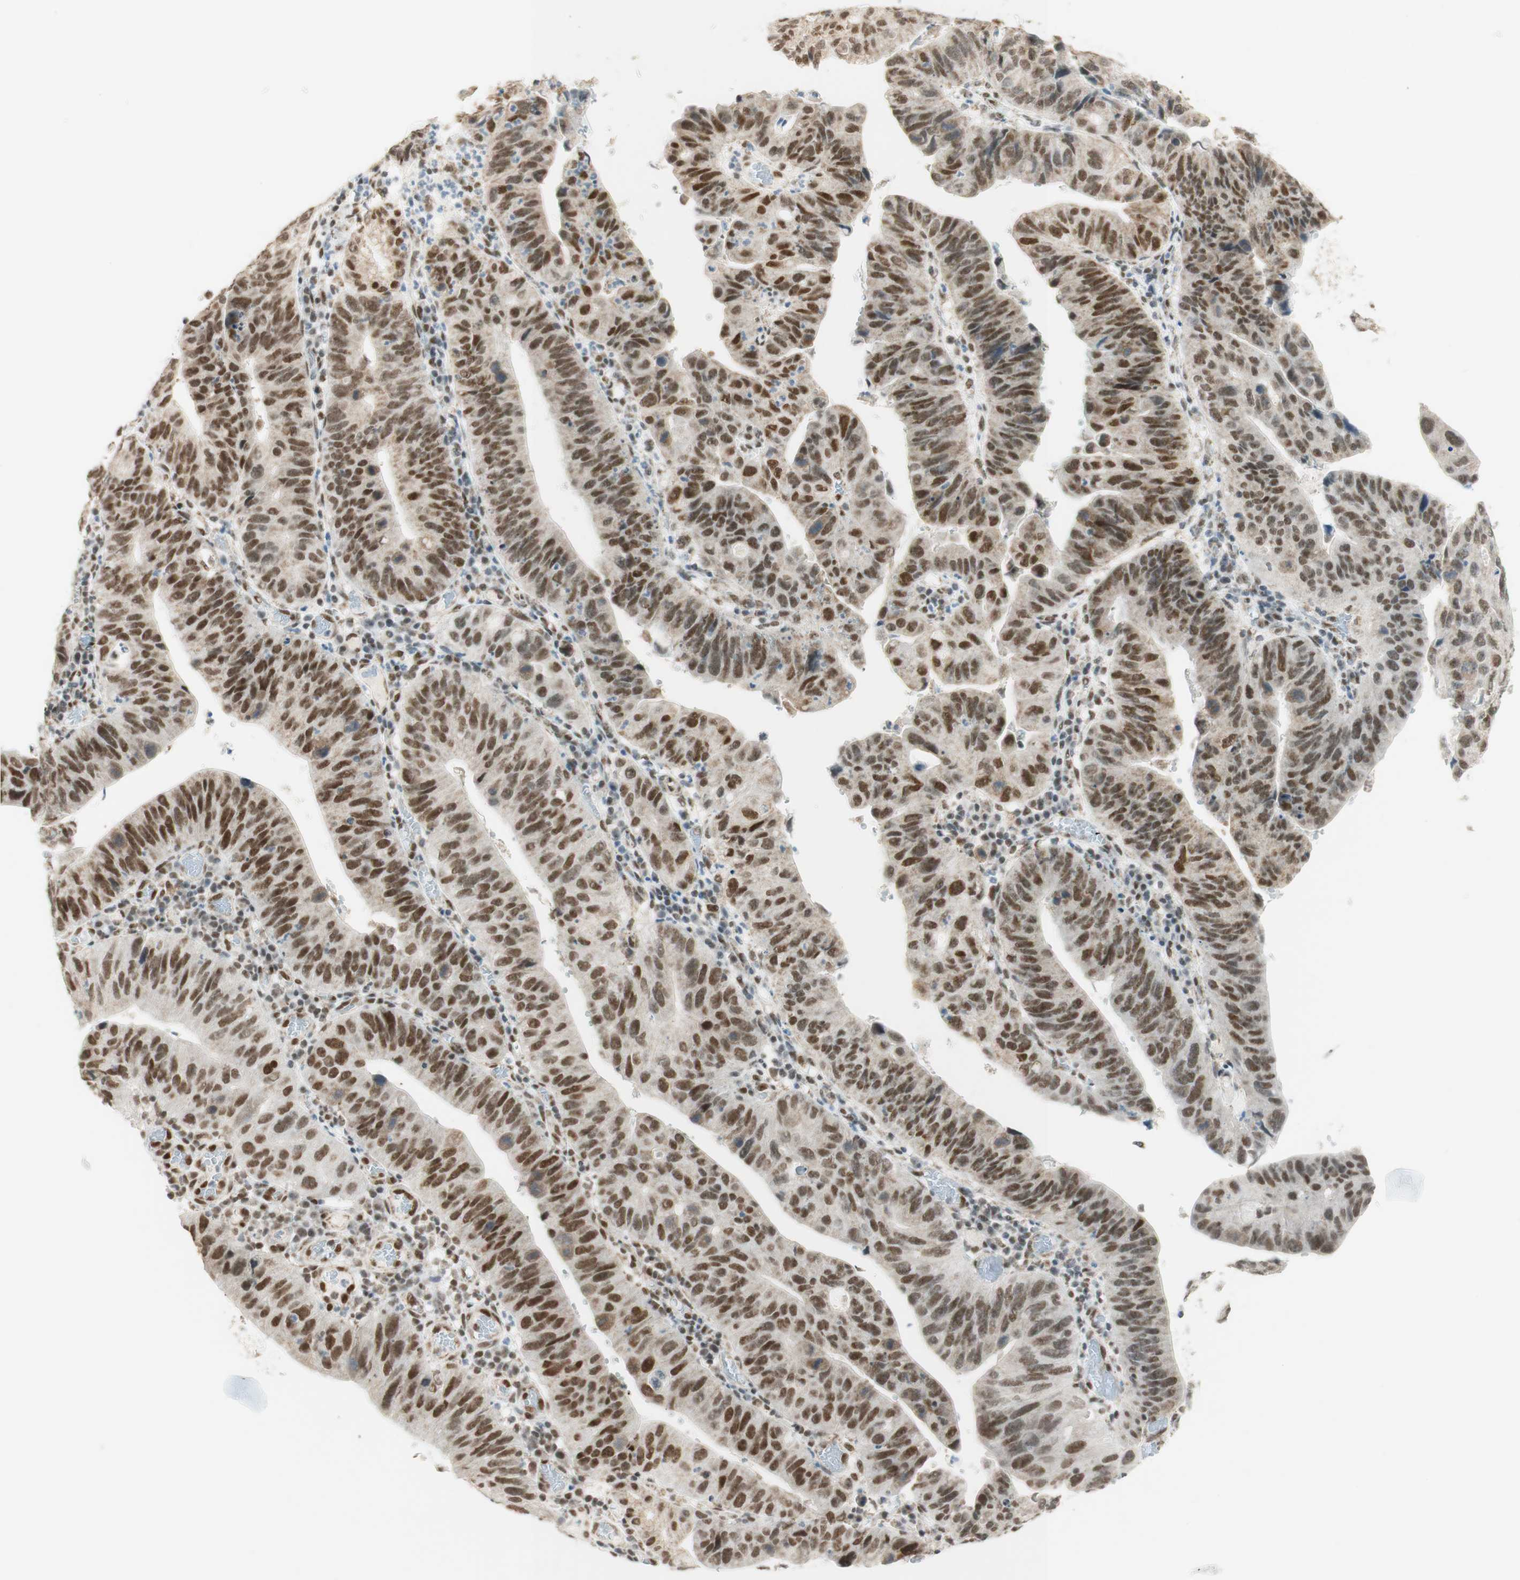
{"staining": {"intensity": "moderate", "quantity": ">75%", "location": "nuclear"}, "tissue": "stomach cancer", "cell_type": "Tumor cells", "image_type": "cancer", "snomed": [{"axis": "morphology", "description": "Adenocarcinoma, NOS"}, {"axis": "topography", "description": "Stomach"}], "caption": "Protein expression analysis of stomach cancer (adenocarcinoma) displays moderate nuclear staining in about >75% of tumor cells.", "gene": "ZNF782", "patient": {"sex": "male", "age": 59}}